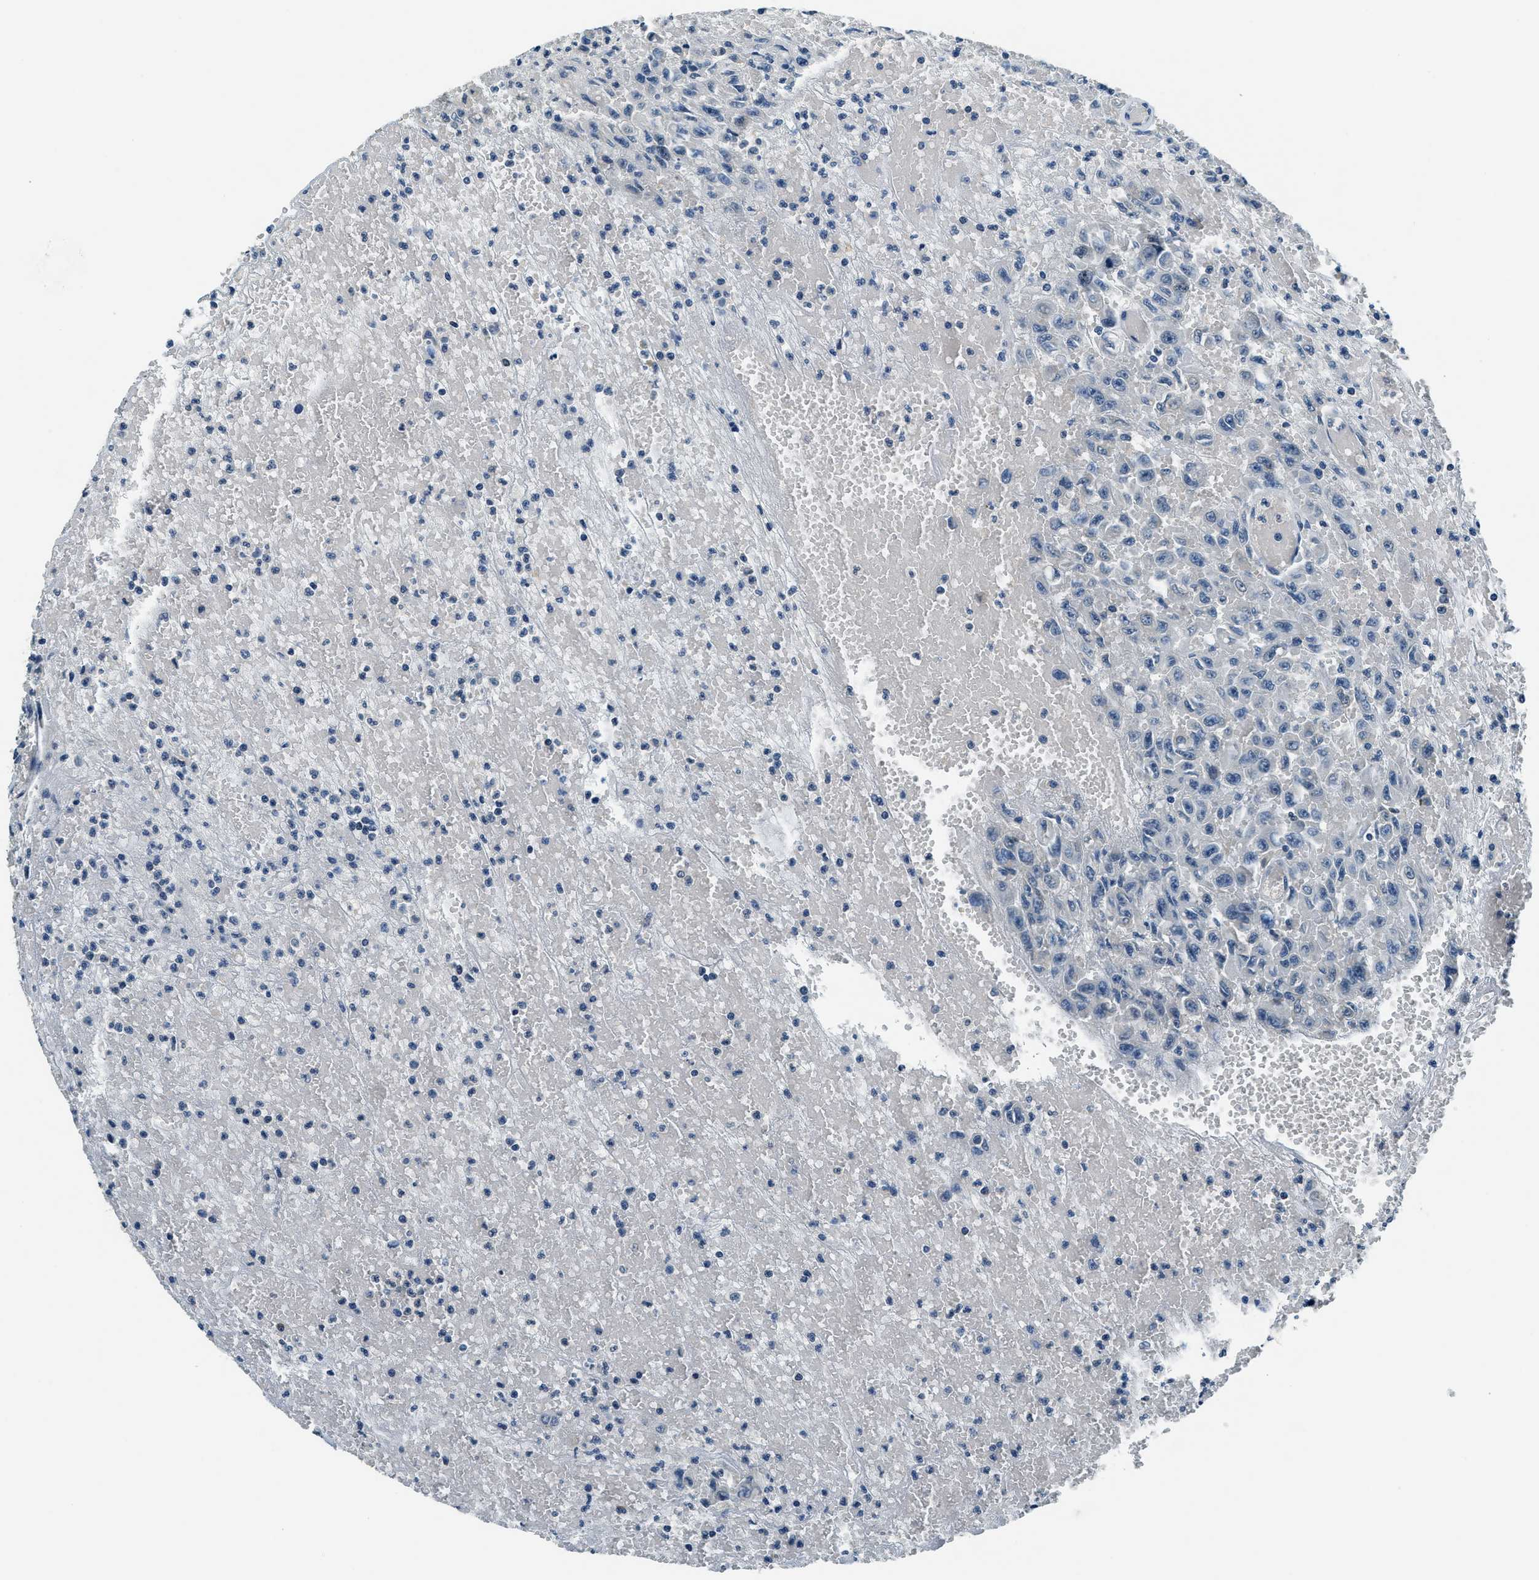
{"staining": {"intensity": "negative", "quantity": "none", "location": "none"}, "tissue": "urothelial cancer", "cell_type": "Tumor cells", "image_type": "cancer", "snomed": [{"axis": "morphology", "description": "Urothelial carcinoma, High grade"}, {"axis": "topography", "description": "Urinary bladder"}], "caption": "High magnification brightfield microscopy of urothelial carcinoma (high-grade) stained with DAB (brown) and counterstained with hematoxylin (blue): tumor cells show no significant positivity.", "gene": "NME8", "patient": {"sex": "female", "age": 64}}